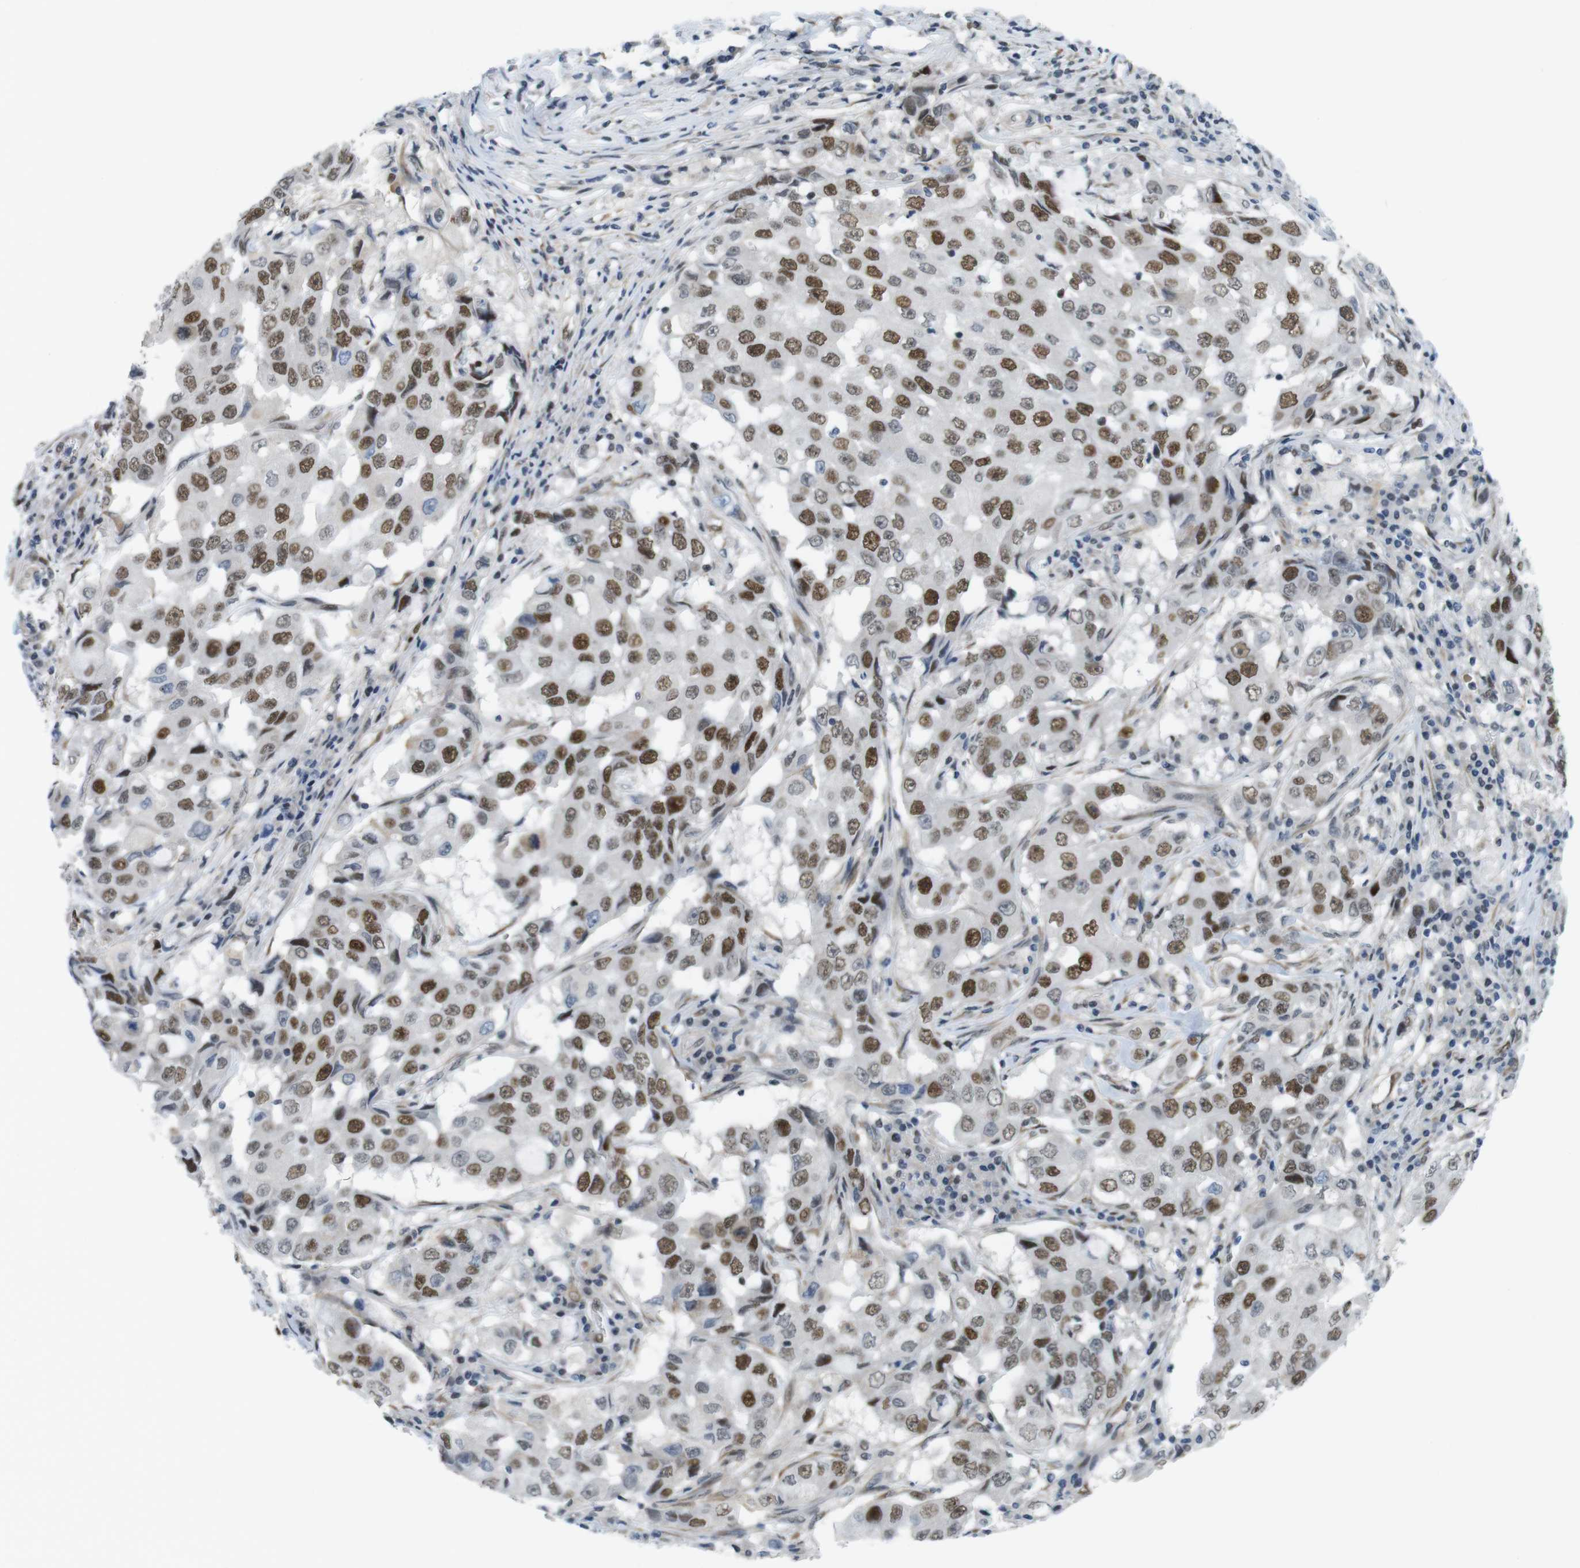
{"staining": {"intensity": "moderate", "quantity": ">75%", "location": "nuclear"}, "tissue": "breast cancer", "cell_type": "Tumor cells", "image_type": "cancer", "snomed": [{"axis": "morphology", "description": "Duct carcinoma"}, {"axis": "topography", "description": "Breast"}], "caption": "Breast cancer (invasive ductal carcinoma) tissue shows moderate nuclear expression in about >75% of tumor cells, visualized by immunohistochemistry. The staining was performed using DAB (3,3'-diaminobenzidine), with brown indicating positive protein expression. Nuclei are stained blue with hematoxylin.", "gene": "SMCO2", "patient": {"sex": "female", "age": 27}}